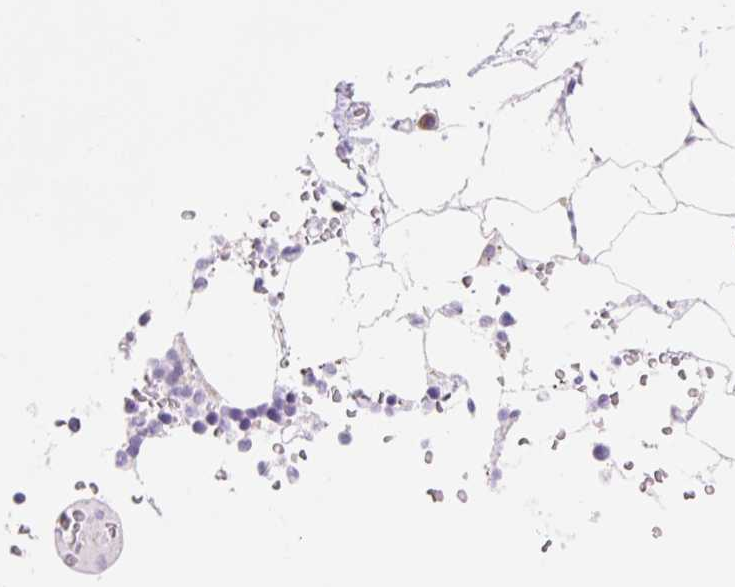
{"staining": {"intensity": "negative", "quantity": "none", "location": "none"}, "tissue": "bone marrow", "cell_type": "Hematopoietic cells", "image_type": "normal", "snomed": [{"axis": "morphology", "description": "Normal tissue, NOS"}, {"axis": "topography", "description": "Bone marrow"}], "caption": "High power microscopy histopathology image of an immunohistochemistry (IHC) image of unremarkable bone marrow, revealing no significant staining in hematopoietic cells.", "gene": "CLEC3A", "patient": {"sex": "male", "age": 64}}